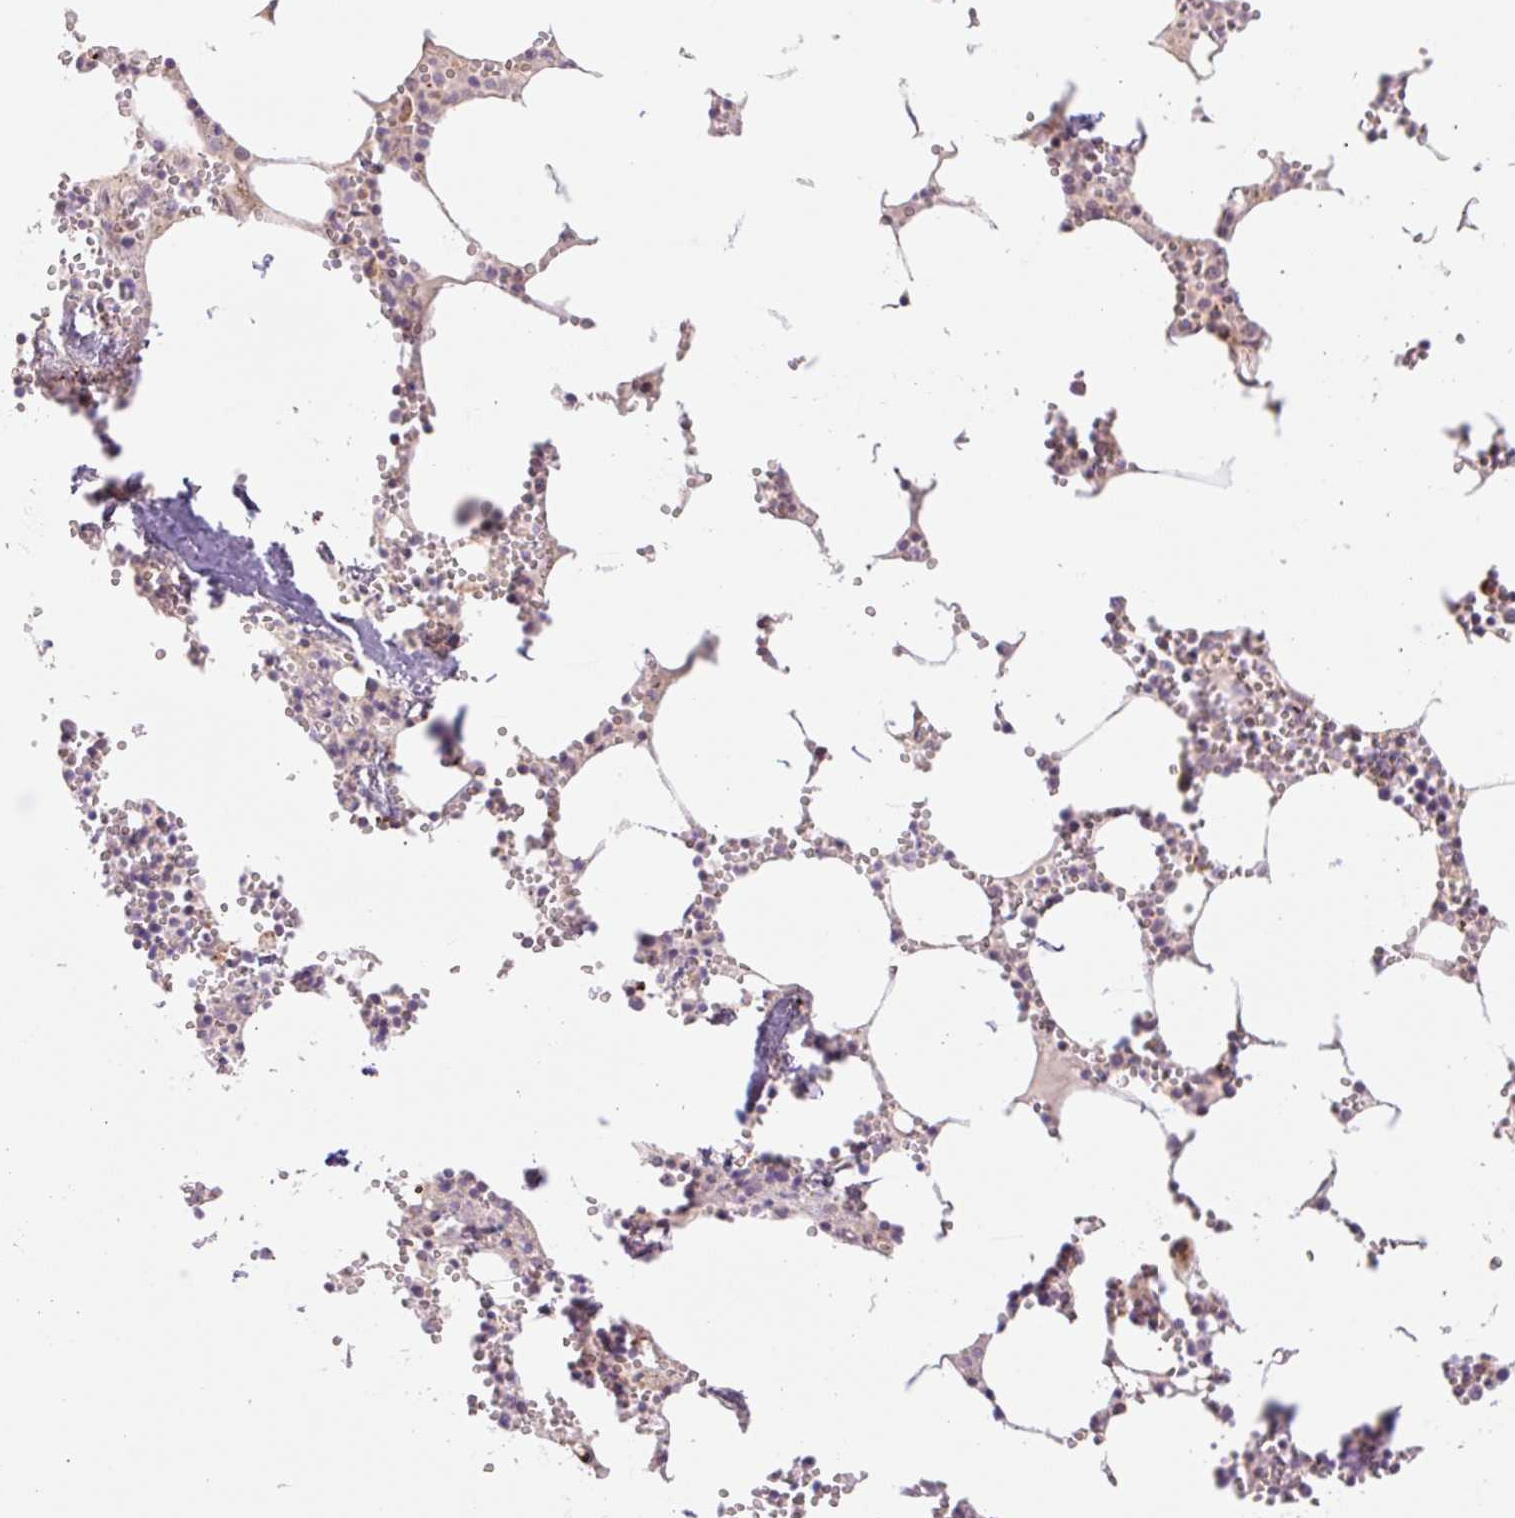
{"staining": {"intensity": "moderate", "quantity": "<25%", "location": "cytoplasmic/membranous"}, "tissue": "bone marrow", "cell_type": "Hematopoietic cells", "image_type": "normal", "snomed": [{"axis": "morphology", "description": "Normal tissue, NOS"}, {"axis": "topography", "description": "Bone marrow"}], "caption": "Human bone marrow stained with a protein marker displays moderate staining in hematopoietic cells.", "gene": "GOSR2", "patient": {"sex": "male", "age": 54}}